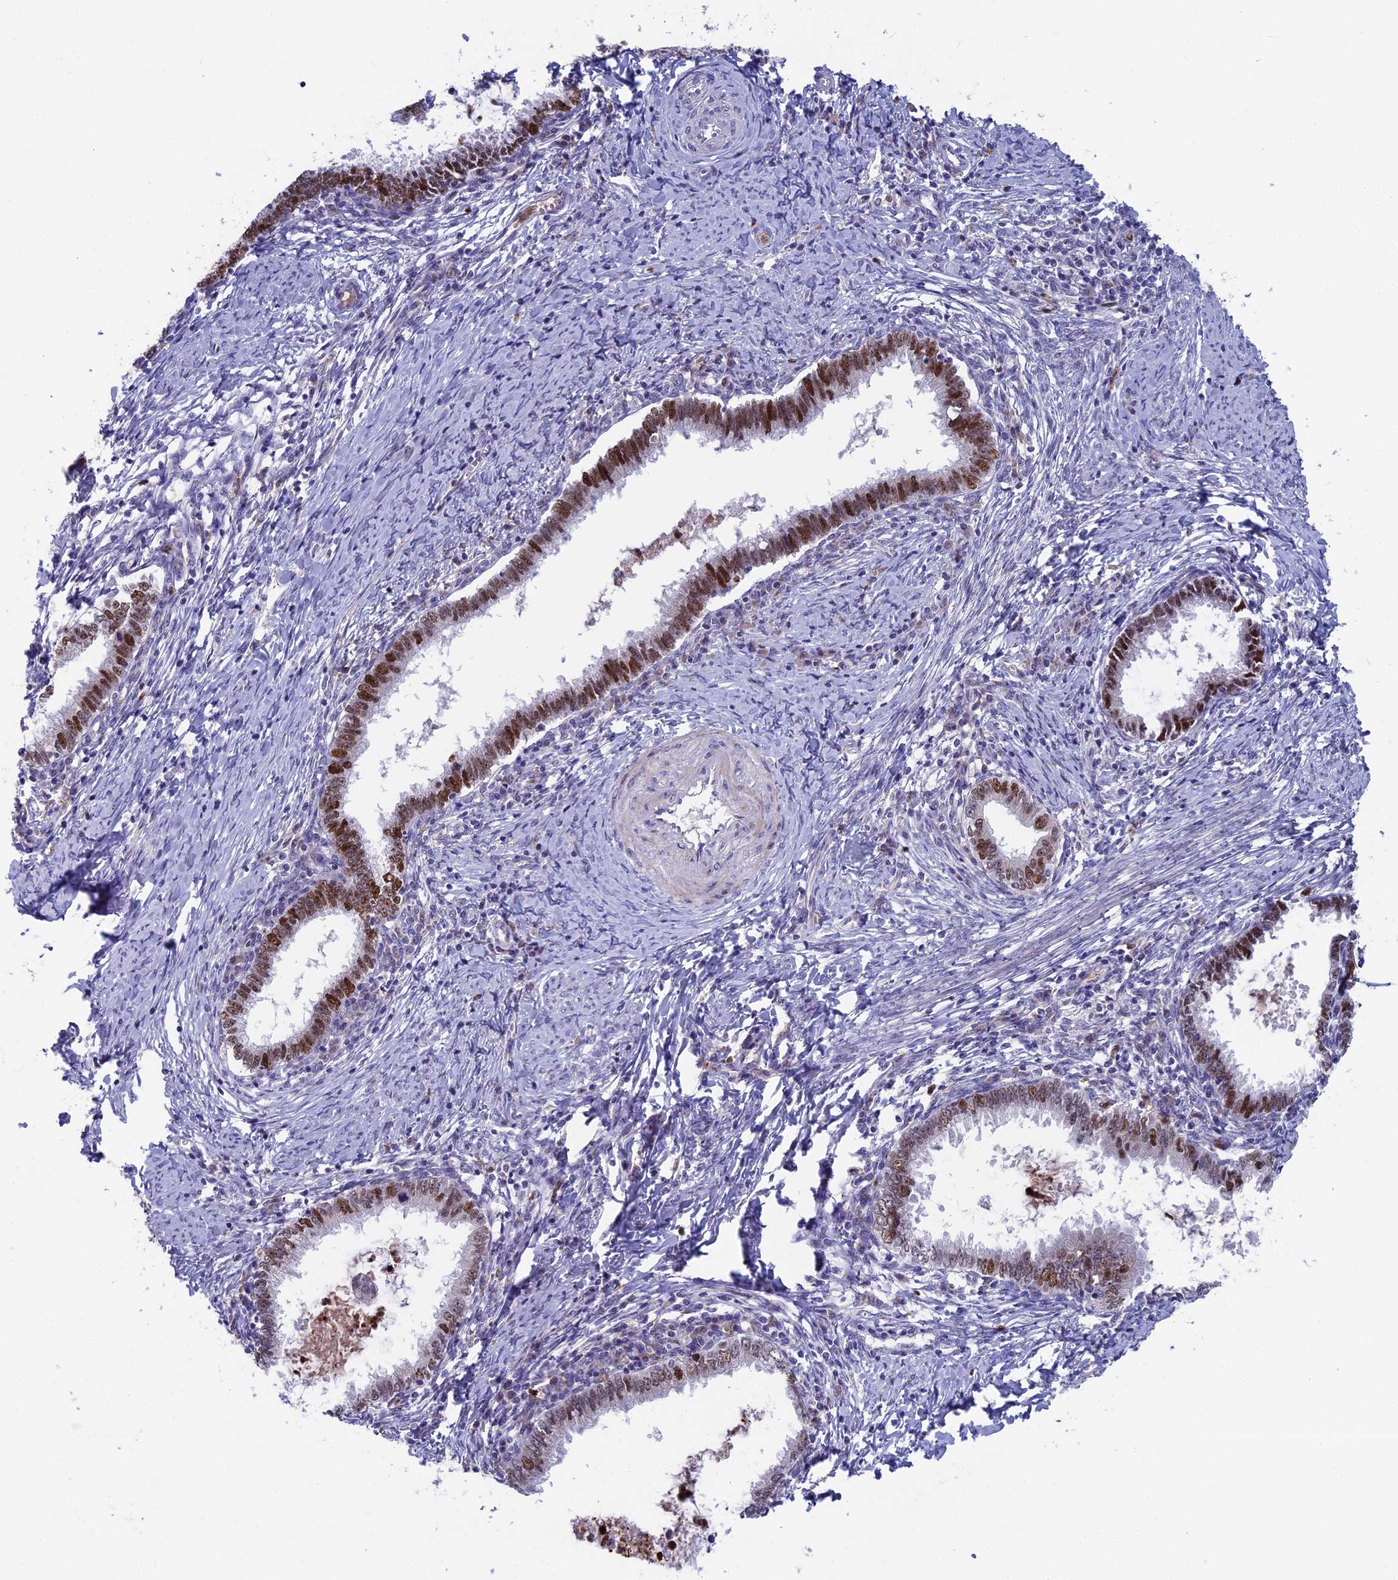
{"staining": {"intensity": "strong", "quantity": ">75%", "location": "nuclear"}, "tissue": "cervical cancer", "cell_type": "Tumor cells", "image_type": "cancer", "snomed": [{"axis": "morphology", "description": "Adenocarcinoma, NOS"}, {"axis": "topography", "description": "Cervix"}], "caption": "Tumor cells exhibit high levels of strong nuclear staining in approximately >75% of cells in cervical cancer.", "gene": "LIG1", "patient": {"sex": "female", "age": 36}}